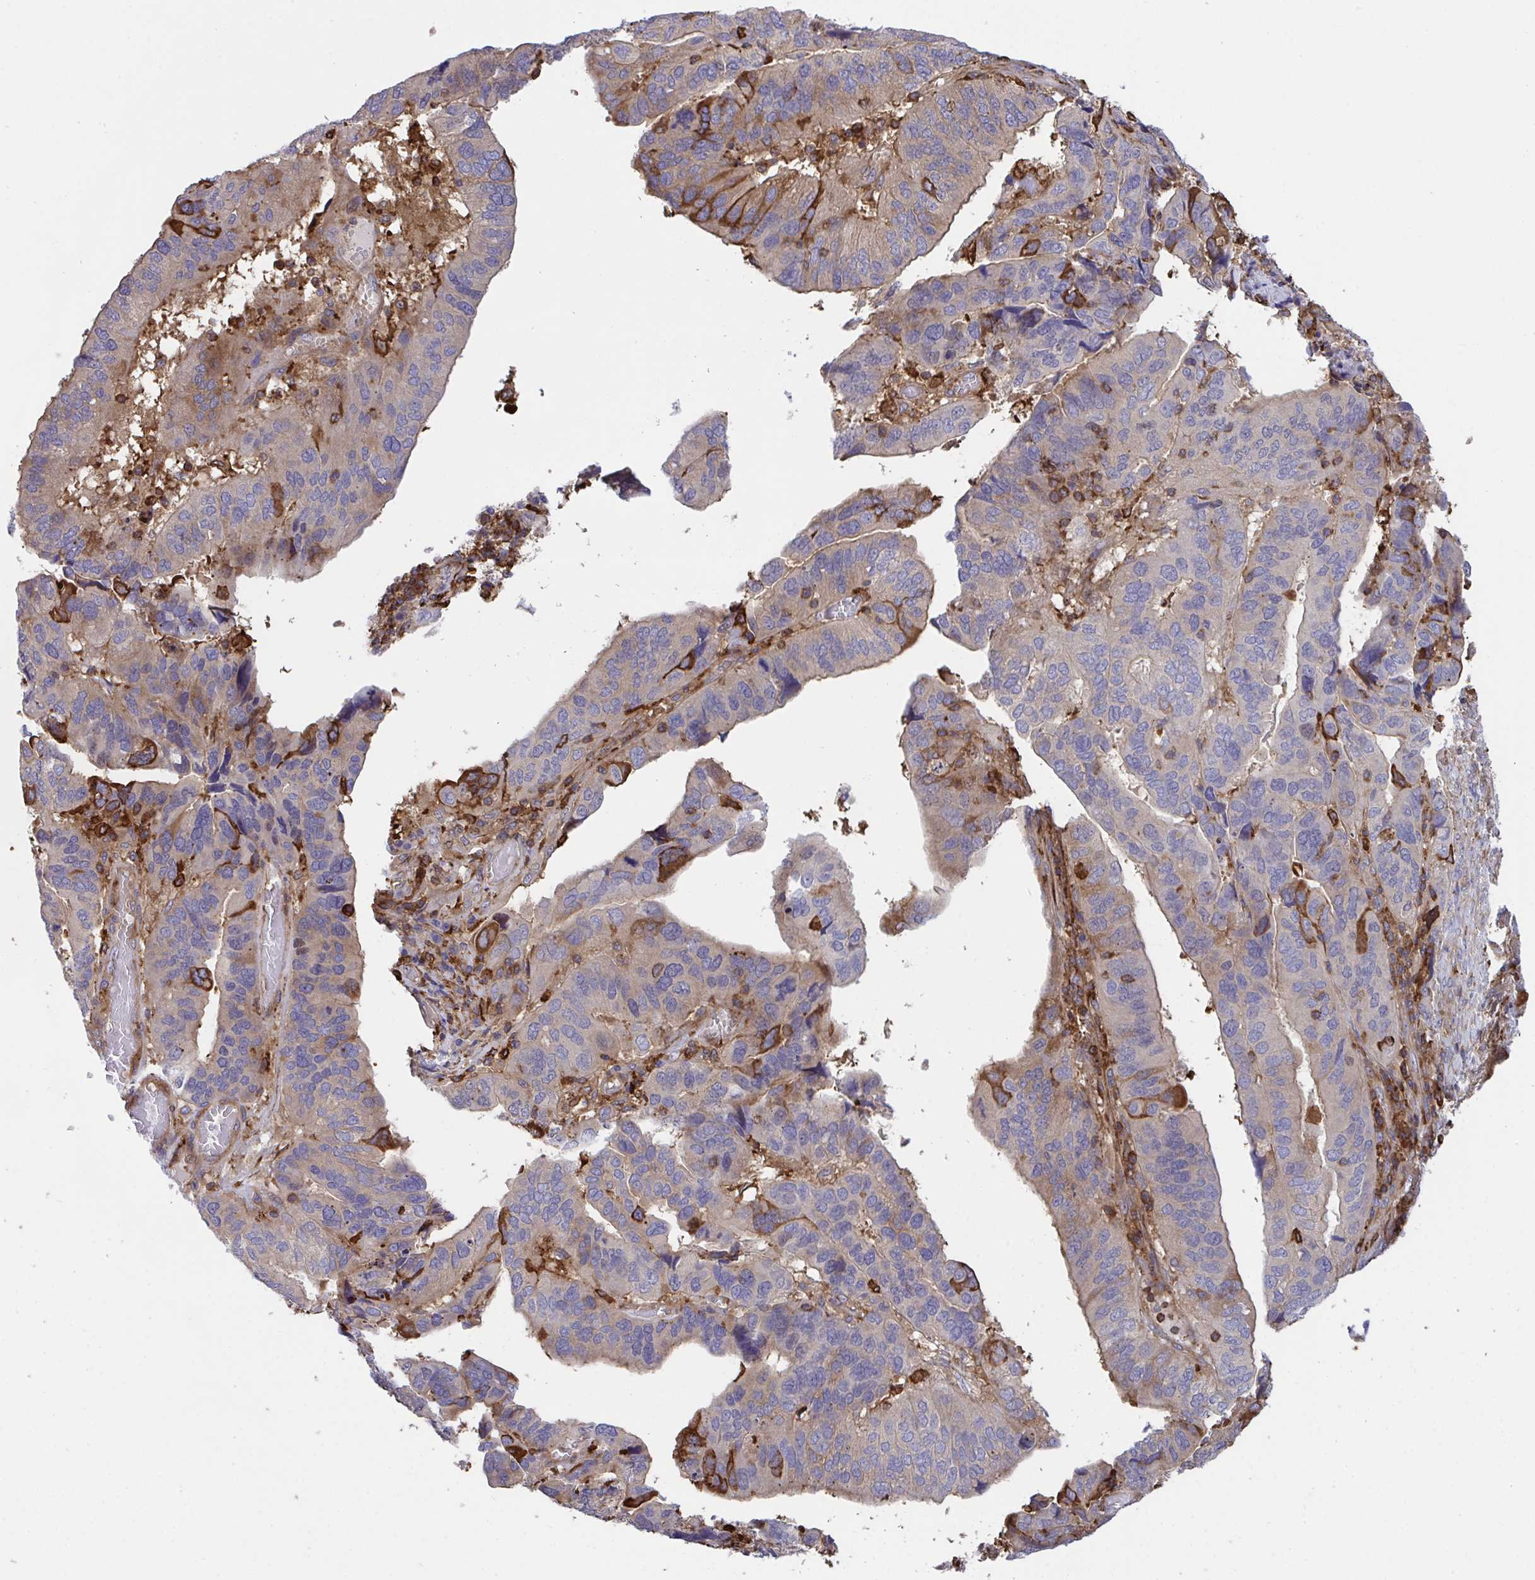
{"staining": {"intensity": "strong", "quantity": "25%-75%", "location": "cytoplasmic/membranous"}, "tissue": "ovarian cancer", "cell_type": "Tumor cells", "image_type": "cancer", "snomed": [{"axis": "morphology", "description": "Cystadenocarcinoma, serous, NOS"}, {"axis": "topography", "description": "Ovary"}], "caption": "Protein analysis of ovarian serous cystadenocarcinoma tissue shows strong cytoplasmic/membranous staining in about 25%-75% of tumor cells. The staining was performed using DAB (3,3'-diaminobenzidine), with brown indicating positive protein expression. Nuclei are stained blue with hematoxylin.", "gene": "PPIH", "patient": {"sex": "female", "age": 79}}